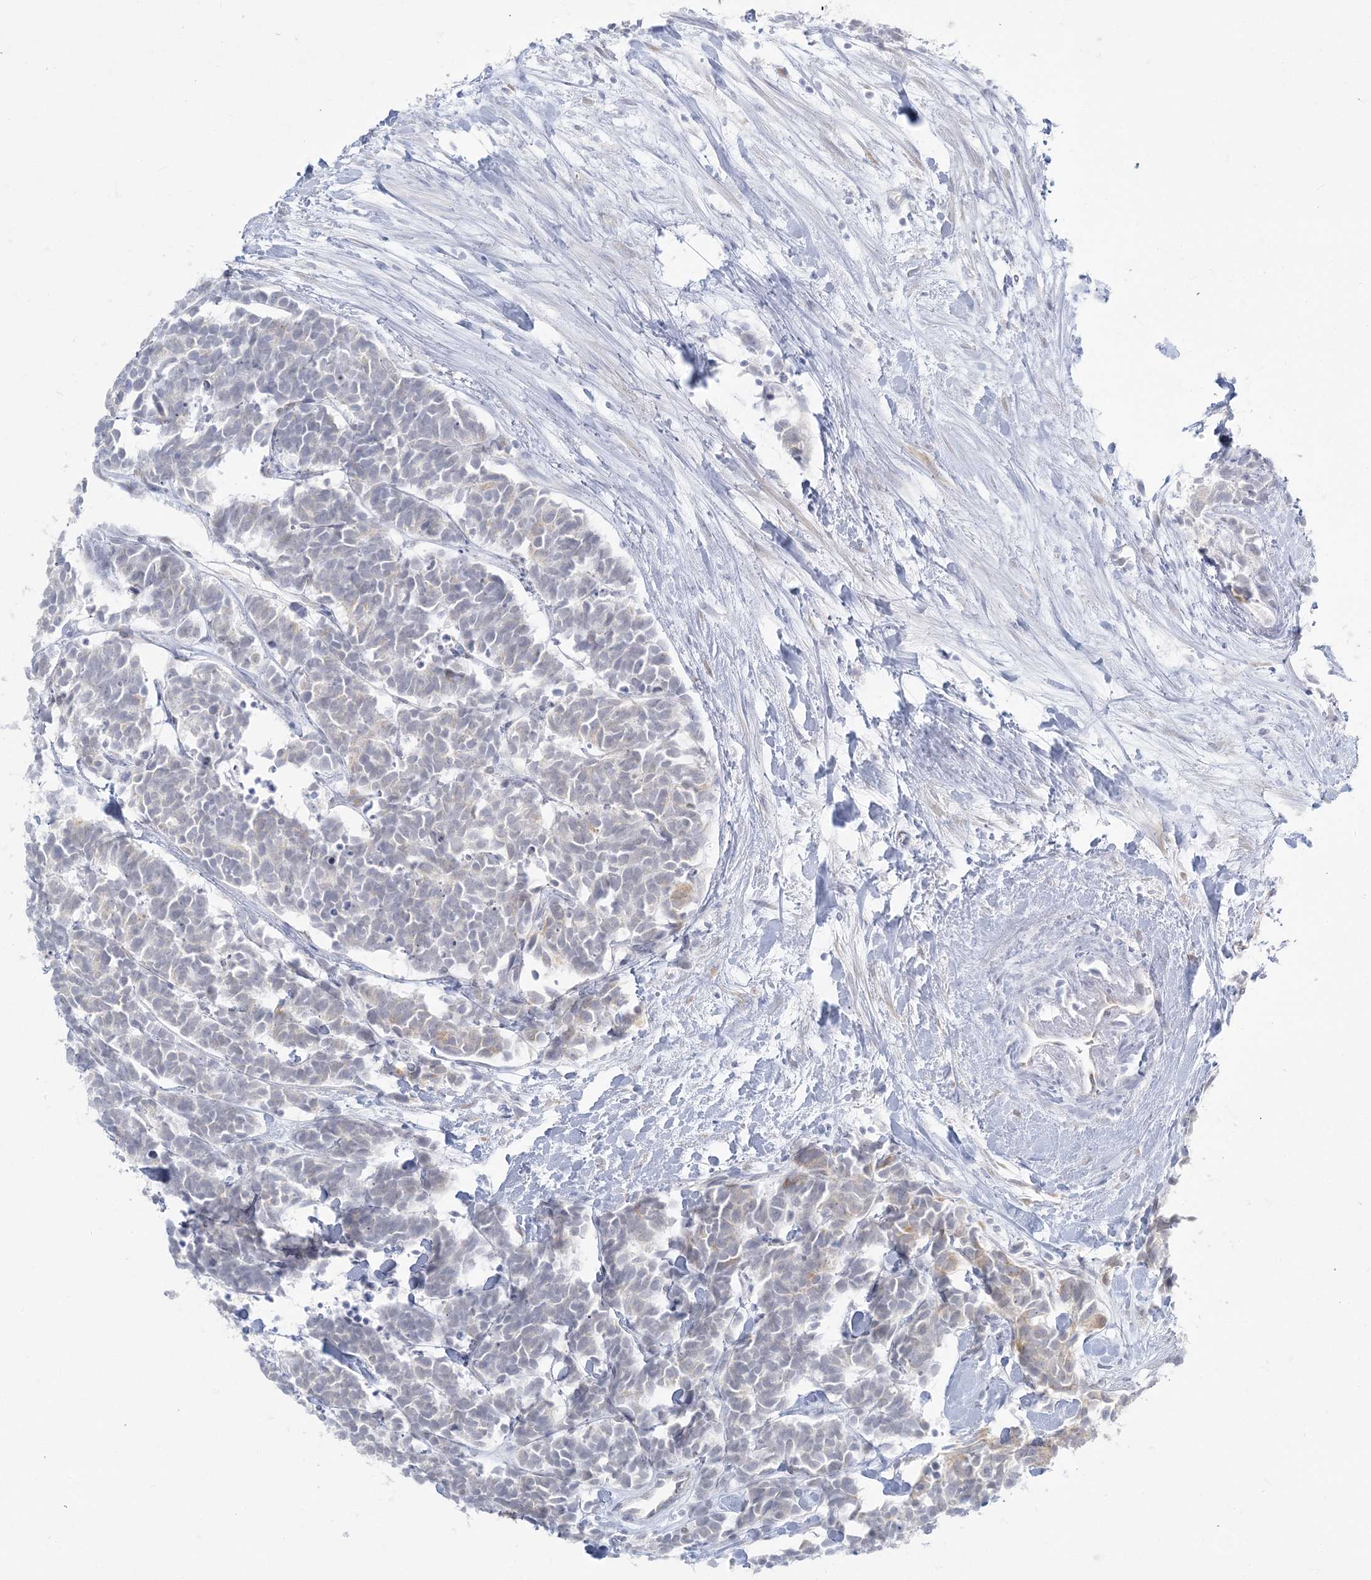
{"staining": {"intensity": "negative", "quantity": "none", "location": "none"}, "tissue": "carcinoid", "cell_type": "Tumor cells", "image_type": "cancer", "snomed": [{"axis": "morphology", "description": "Carcinoma, NOS"}, {"axis": "morphology", "description": "Carcinoid, malignant, NOS"}, {"axis": "topography", "description": "Urinary bladder"}], "caption": "This is an immunohistochemistry photomicrograph of human carcinoma. There is no staining in tumor cells.", "gene": "ZC3H6", "patient": {"sex": "male", "age": 57}}